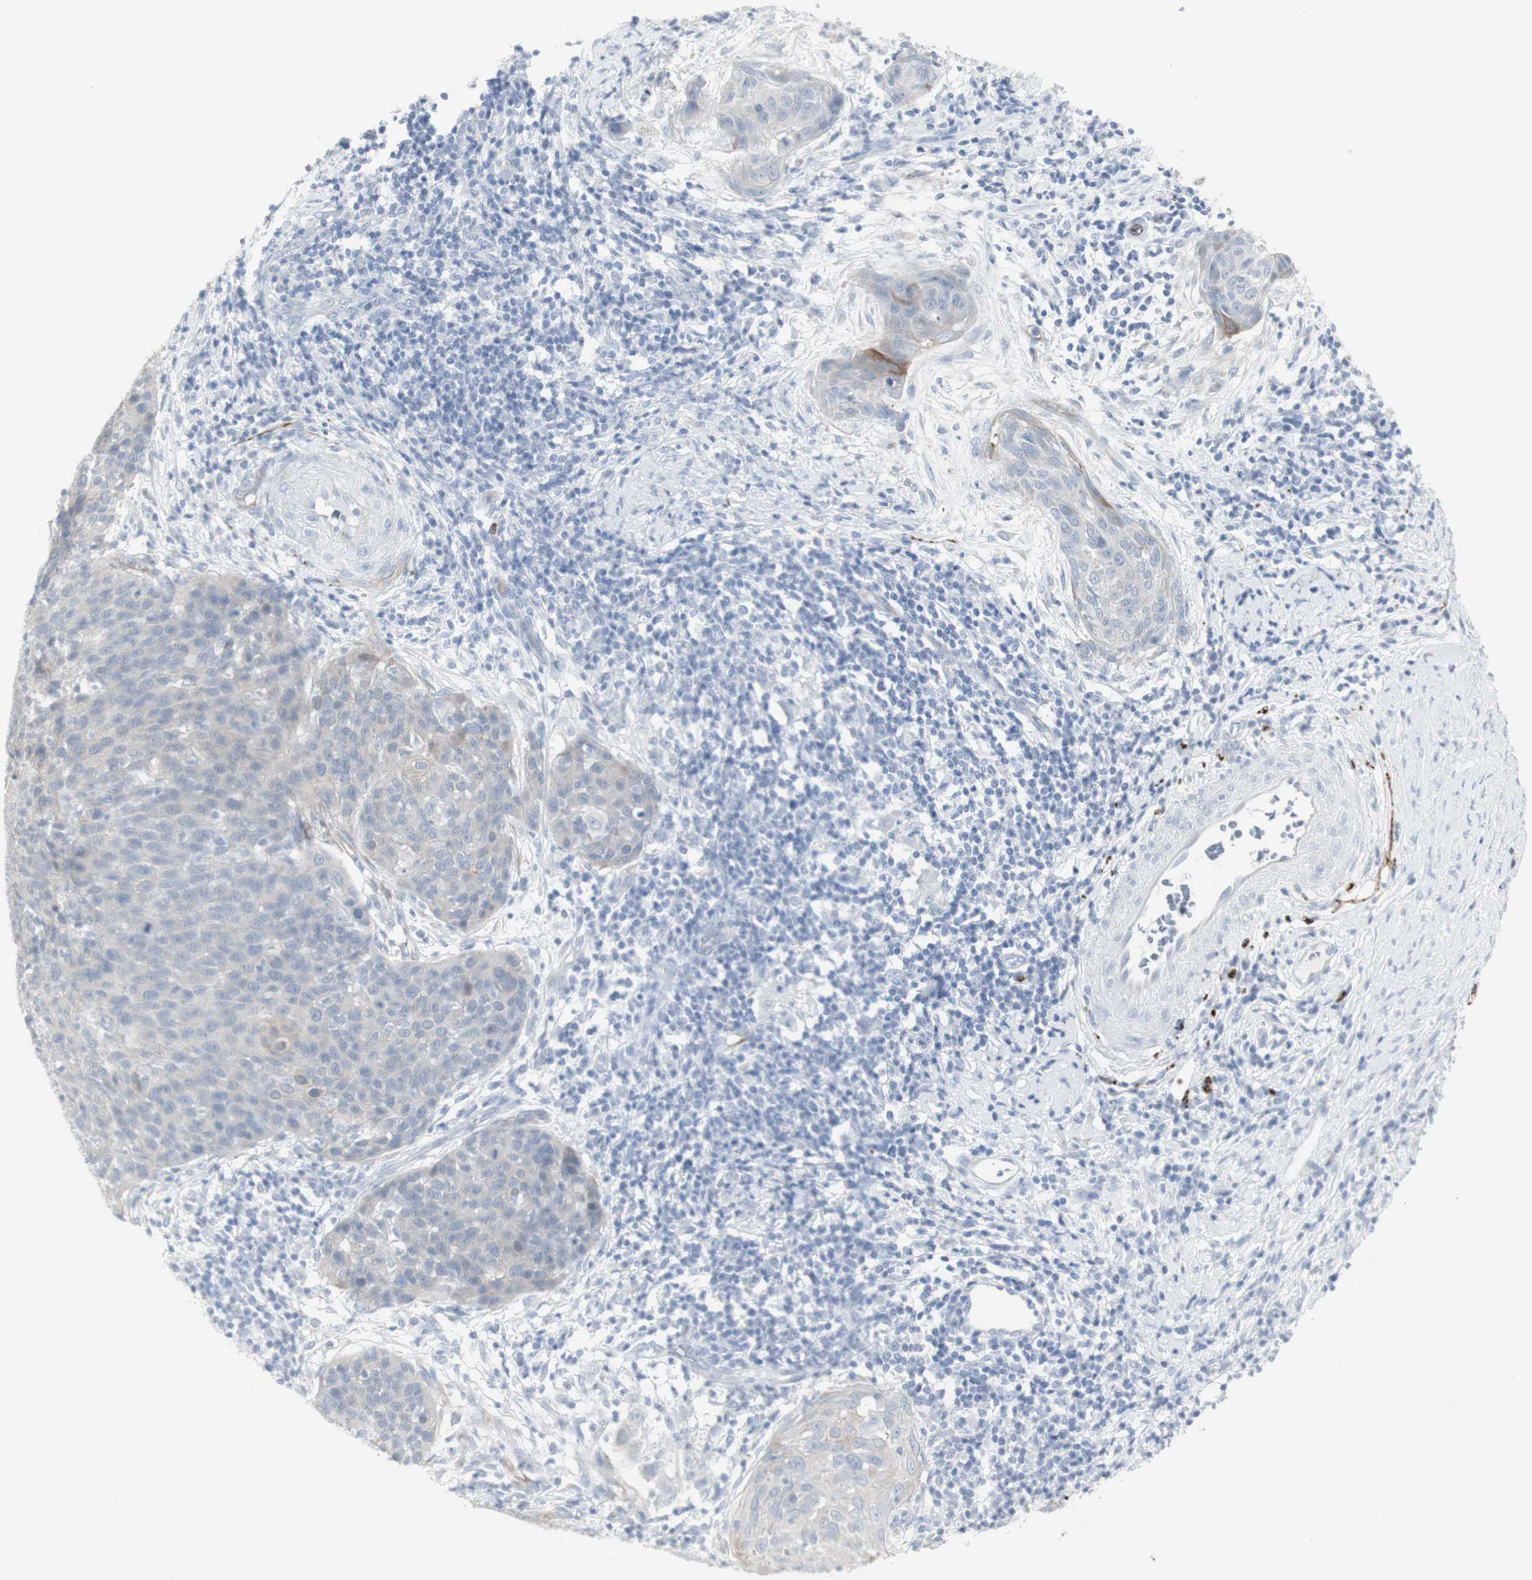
{"staining": {"intensity": "weak", "quantity": "<25%", "location": "cytoplasmic/membranous"}, "tissue": "cervical cancer", "cell_type": "Tumor cells", "image_type": "cancer", "snomed": [{"axis": "morphology", "description": "Squamous cell carcinoma, NOS"}, {"axis": "topography", "description": "Cervix"}], "caption": "Cervical cancer was stained to show a protein in brown. There is no significant positivity in tumor cells.", "gene": "ENSG00000198211", "patient": {"sex": "female", "age": 38}}